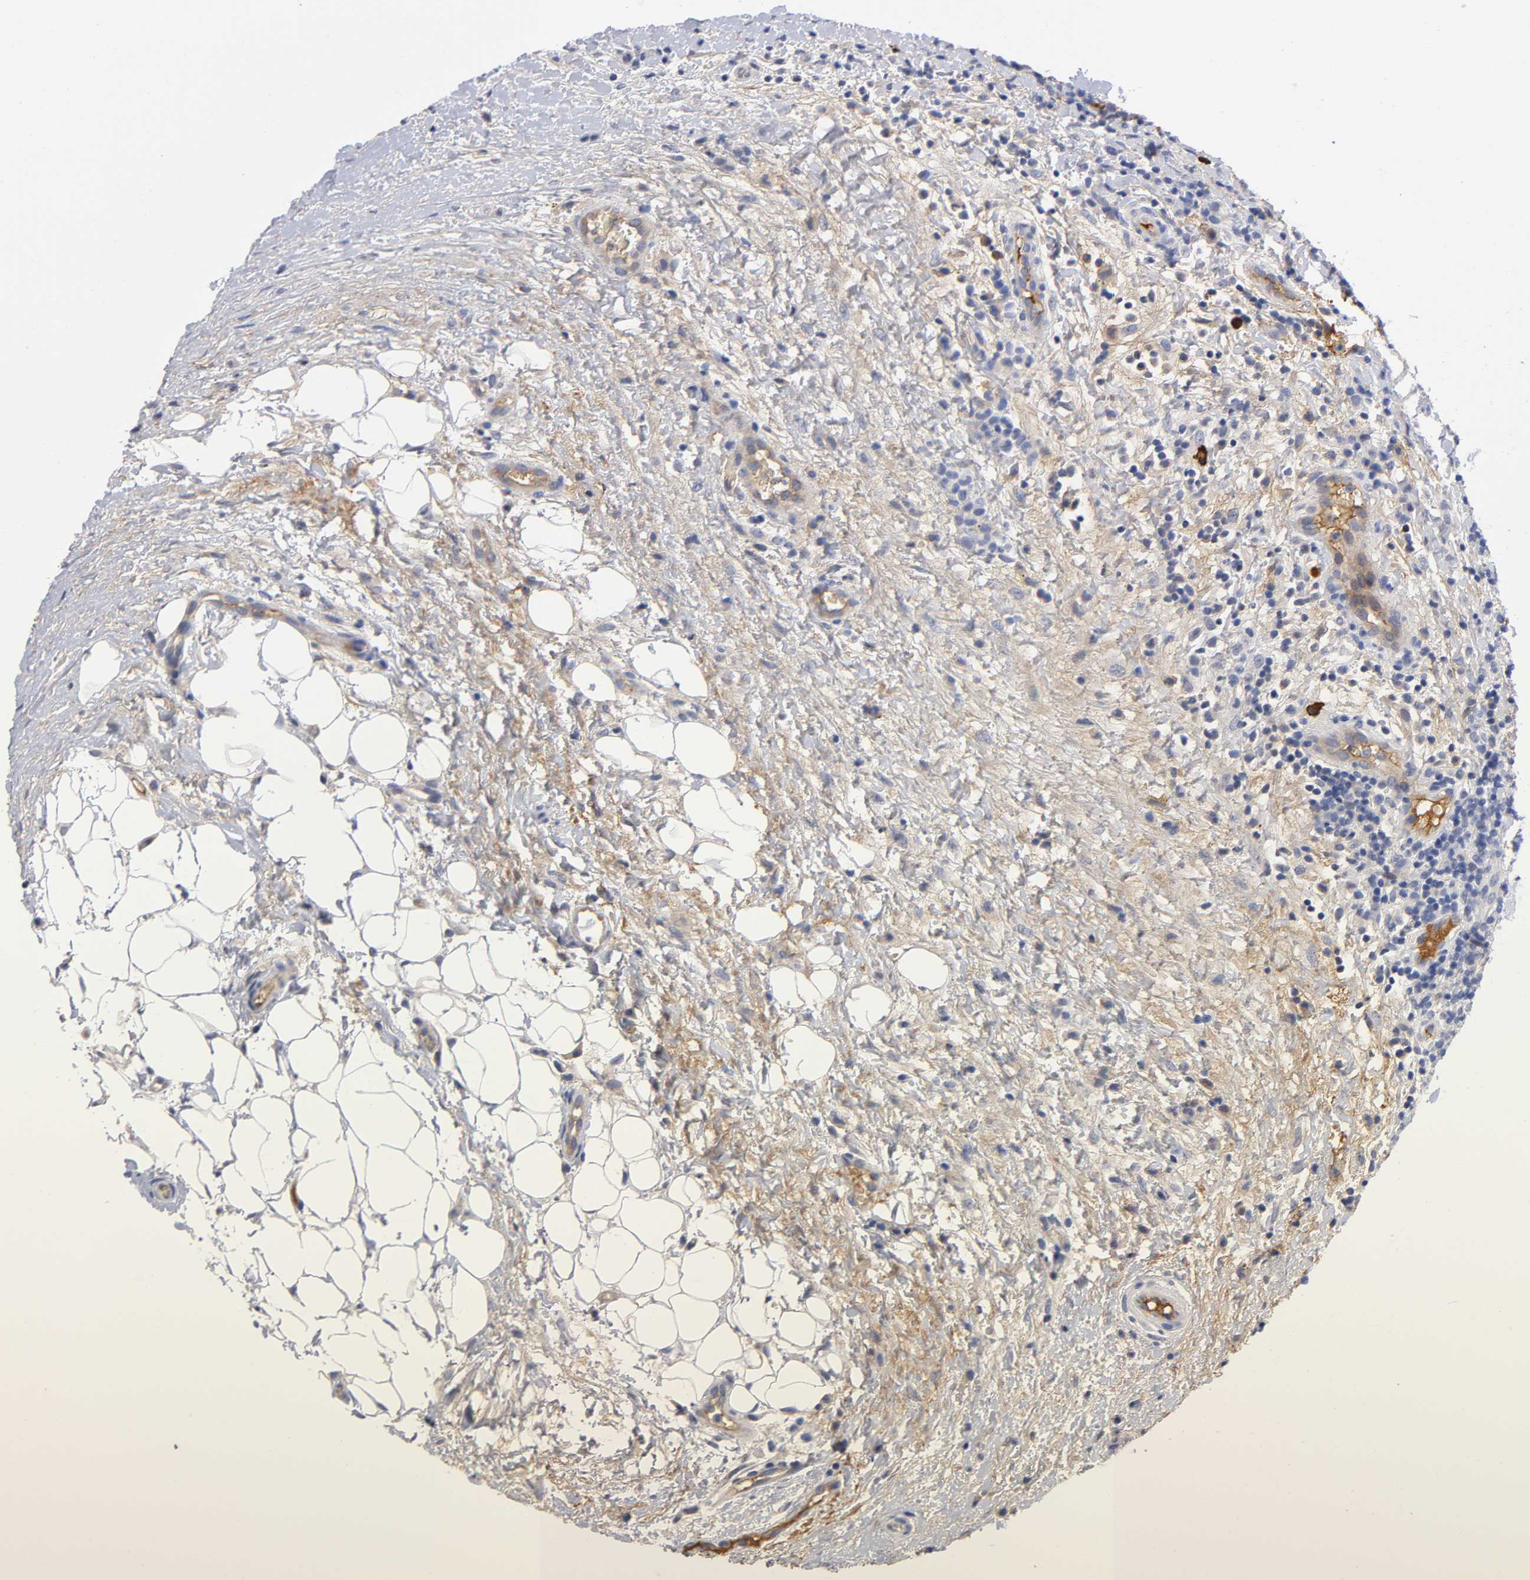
{"staining": {"intensity": "moderate", "quantity": "25%-75%", "location": "cytoplasmic/membranous"}, "tissue": "lymphoma", "cell_type": "Tumor cells", "image_type": "cancer", "snomed": [{"axis": "morphology", "description": "Malignant lymphoma, non-Hodgkin's type, Low grade"}, {"axis": "topography", "description": "Lymph node"}], "caption": "Human low-grade malignant lymphoma, non-Hodgkin's type stained with a protein marker demonstrates moderate staining in tumor cells.", "gene": "NOVA1", "patient": {"sex": "female", "age": 76}}